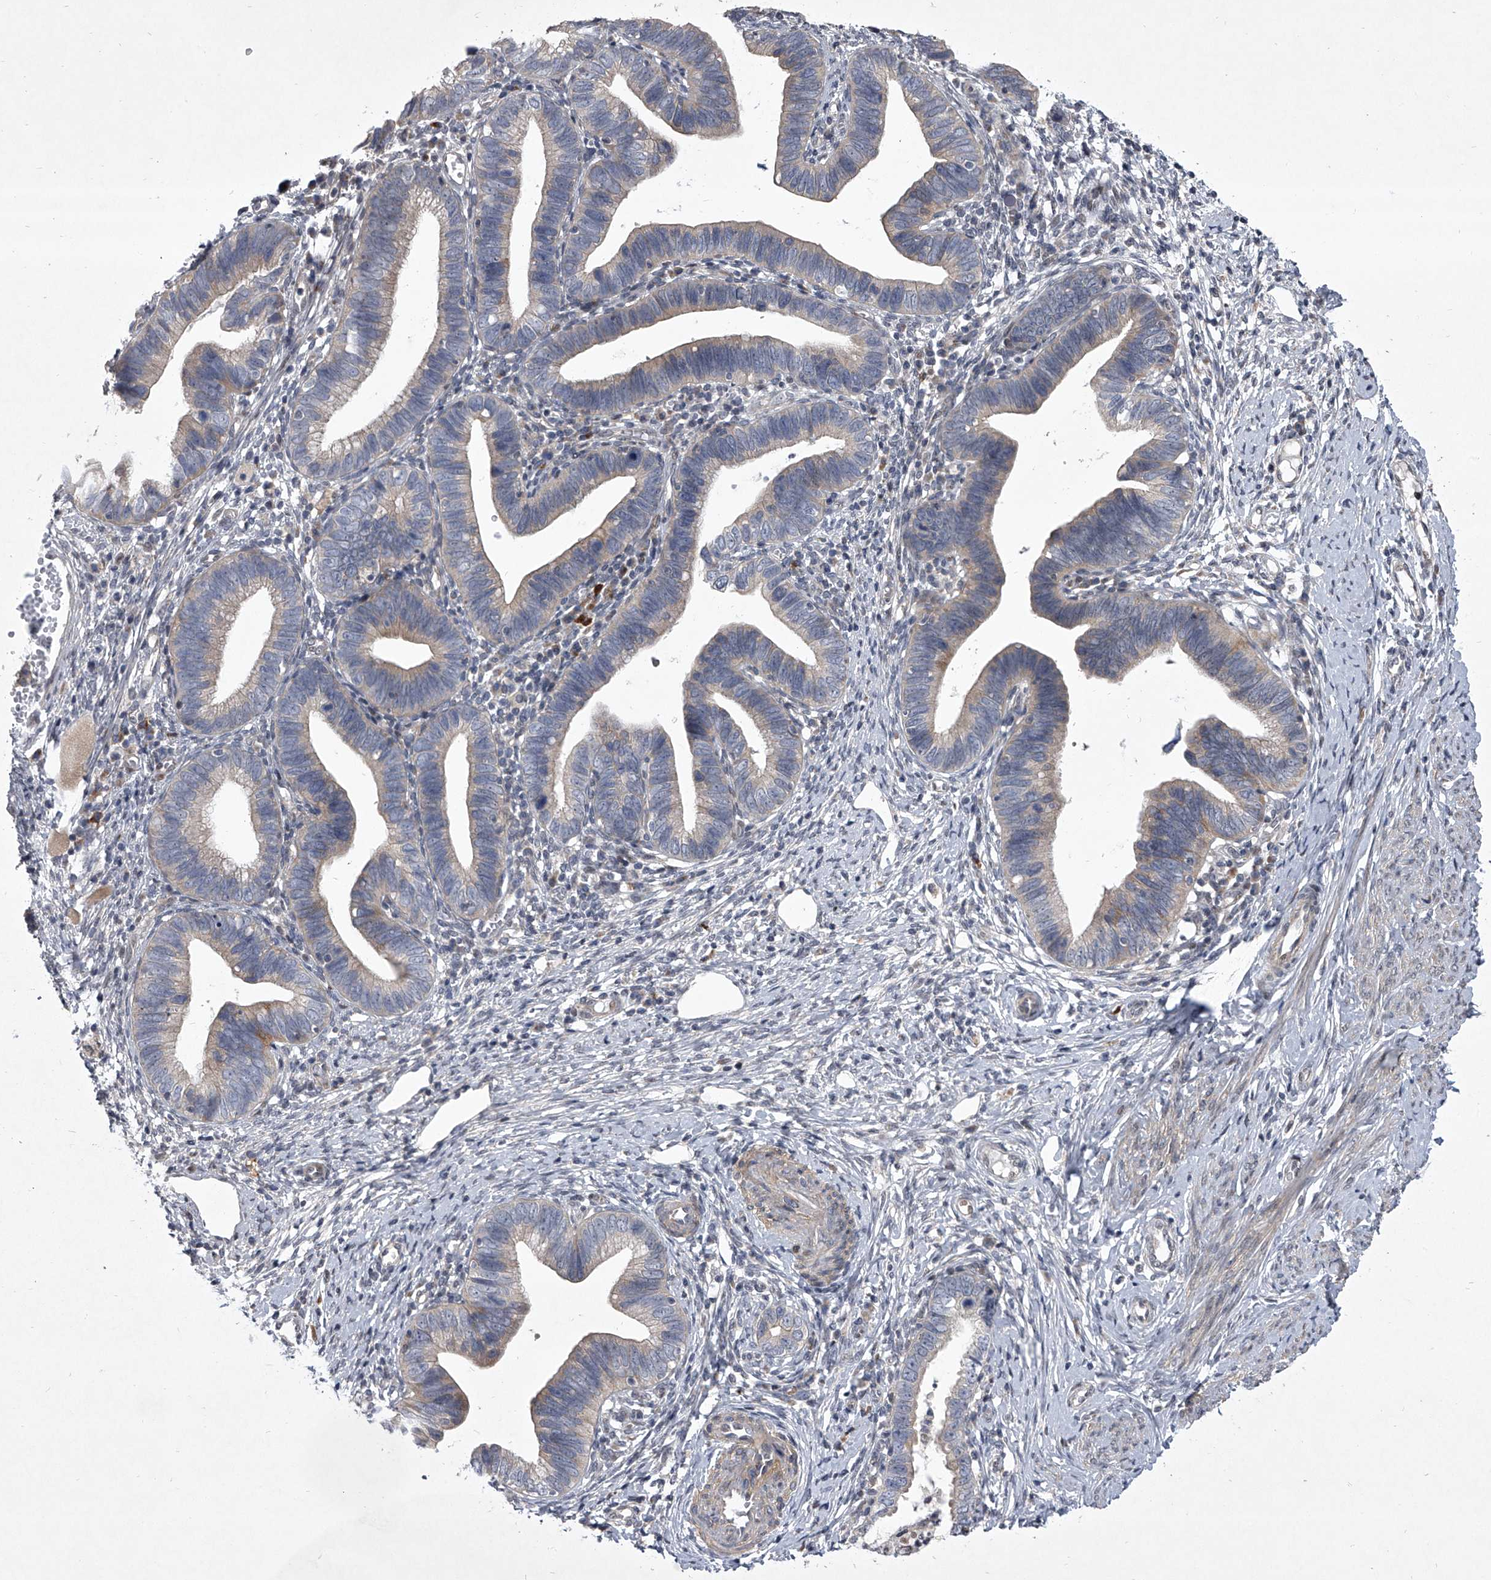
{"staining": {"intensity": "weak", "quantity": "<25%", "location": "cytoplasmic/membranous"}, "tissue": "cervical cancer", "cell_type": "Tumor cells", "image_type": "cancer", "snomed": [{"axis": "morphology", "description": "Adenocarcinoma, NOS"}, {"axis": "topography", "description": "Cervix"}], "caption": "Tumor cells are negative for protein expression in human cervical cancer.", "gene": "HEATR6", "patient": {"sex": "female", "age": 36}}